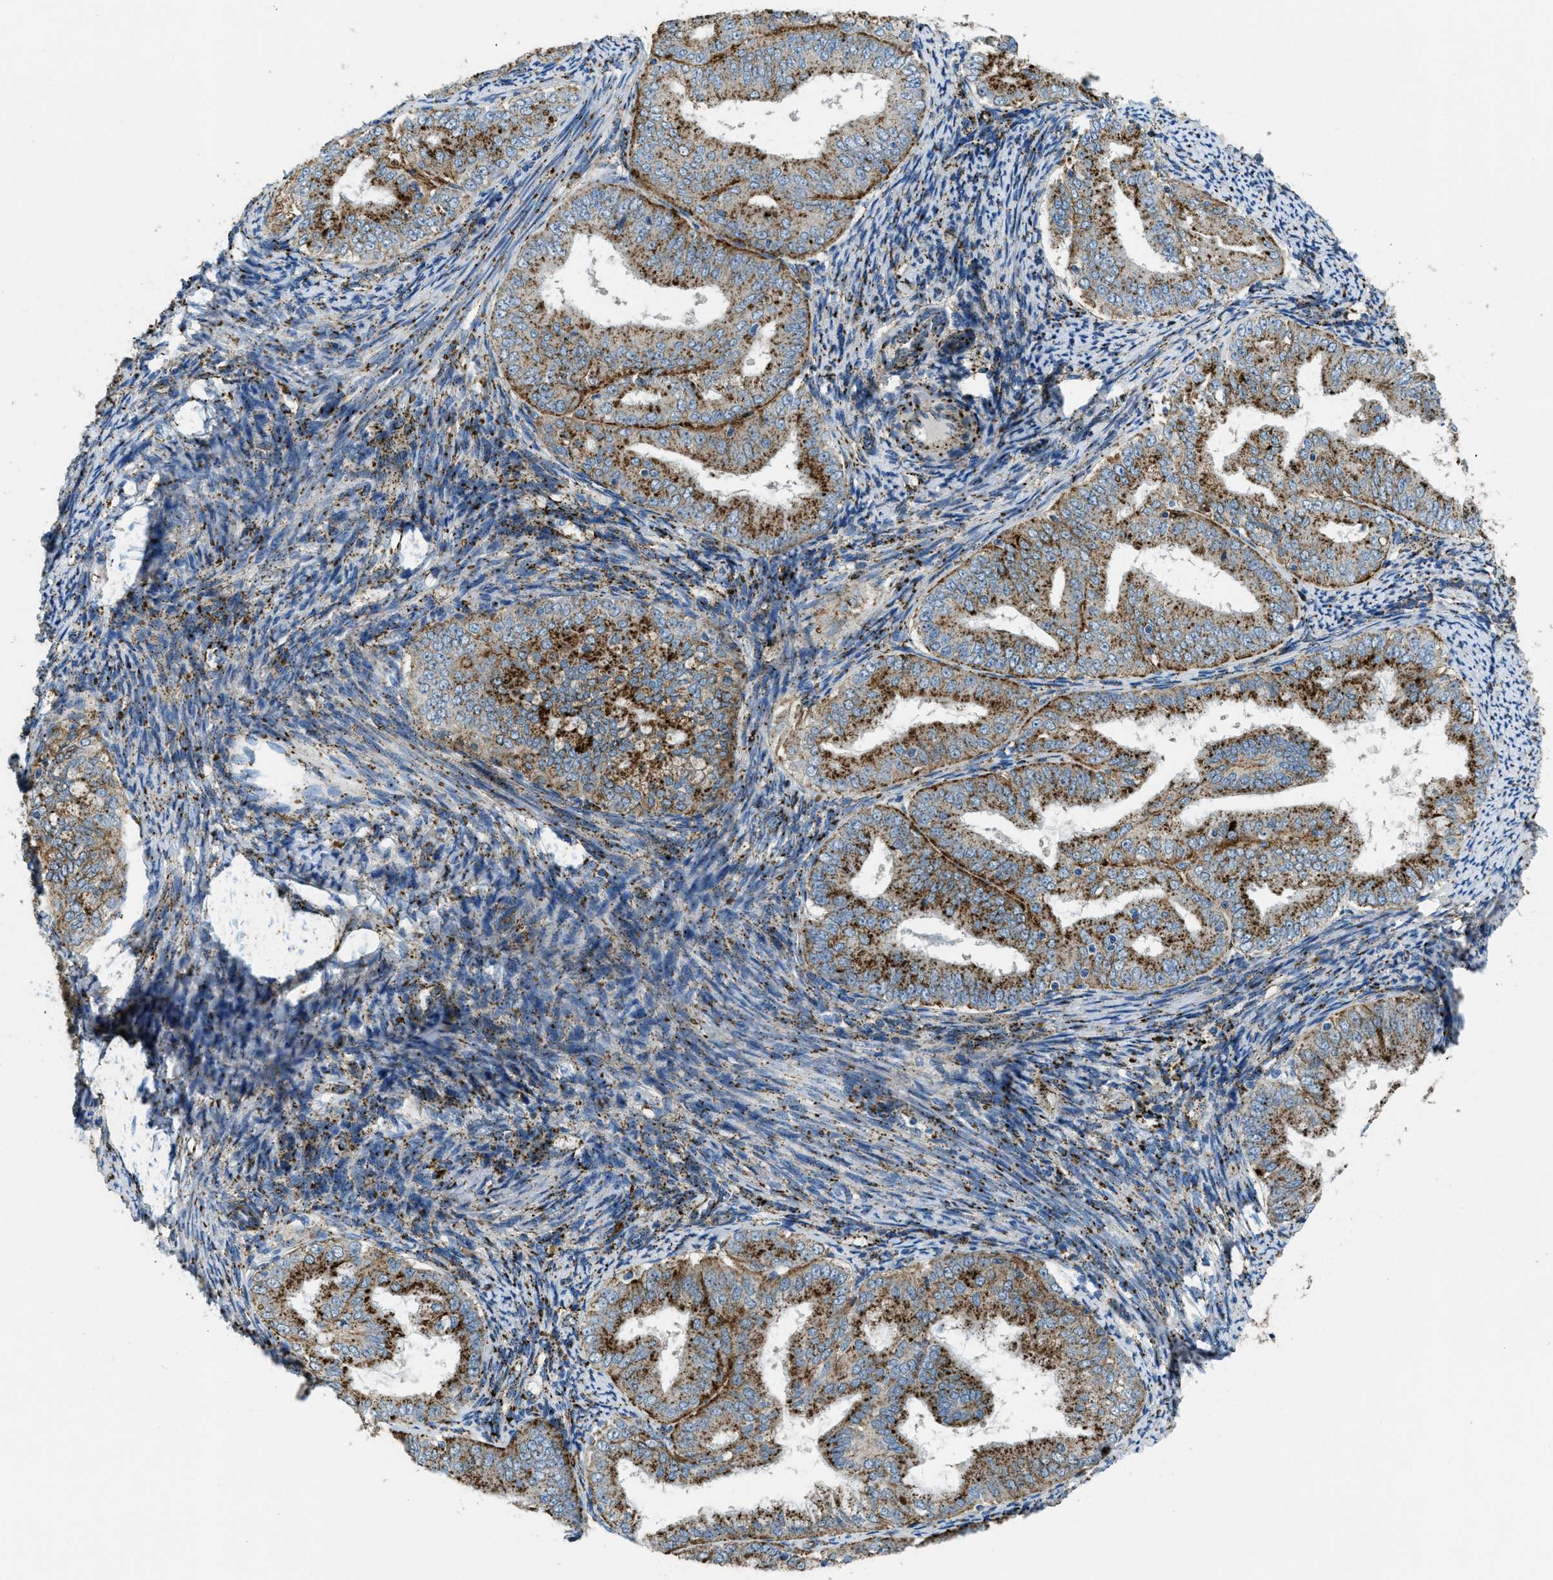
{"staining": {"intensity": "moderate", "quantity": ">75%", "location": "cytoplasmic/membranous"}, "tissue": "endometrial cancer", "cell_type": "Tumor cells", "image_type": "cancer", "snomed": [{"axis": "morphology", "description": "Adenocarcinoma, NOS"}, {"axis": "topography", "description": "Endometrium"}], "caption": "Moderate cytoplasmic/membranous expression for a protein is identified in approximately >75% of tumor cells of adenocarcinoma (endometrial) using IHC.", "gene": "SCARB2", "patient": {"sex": "female", "age": 63}}